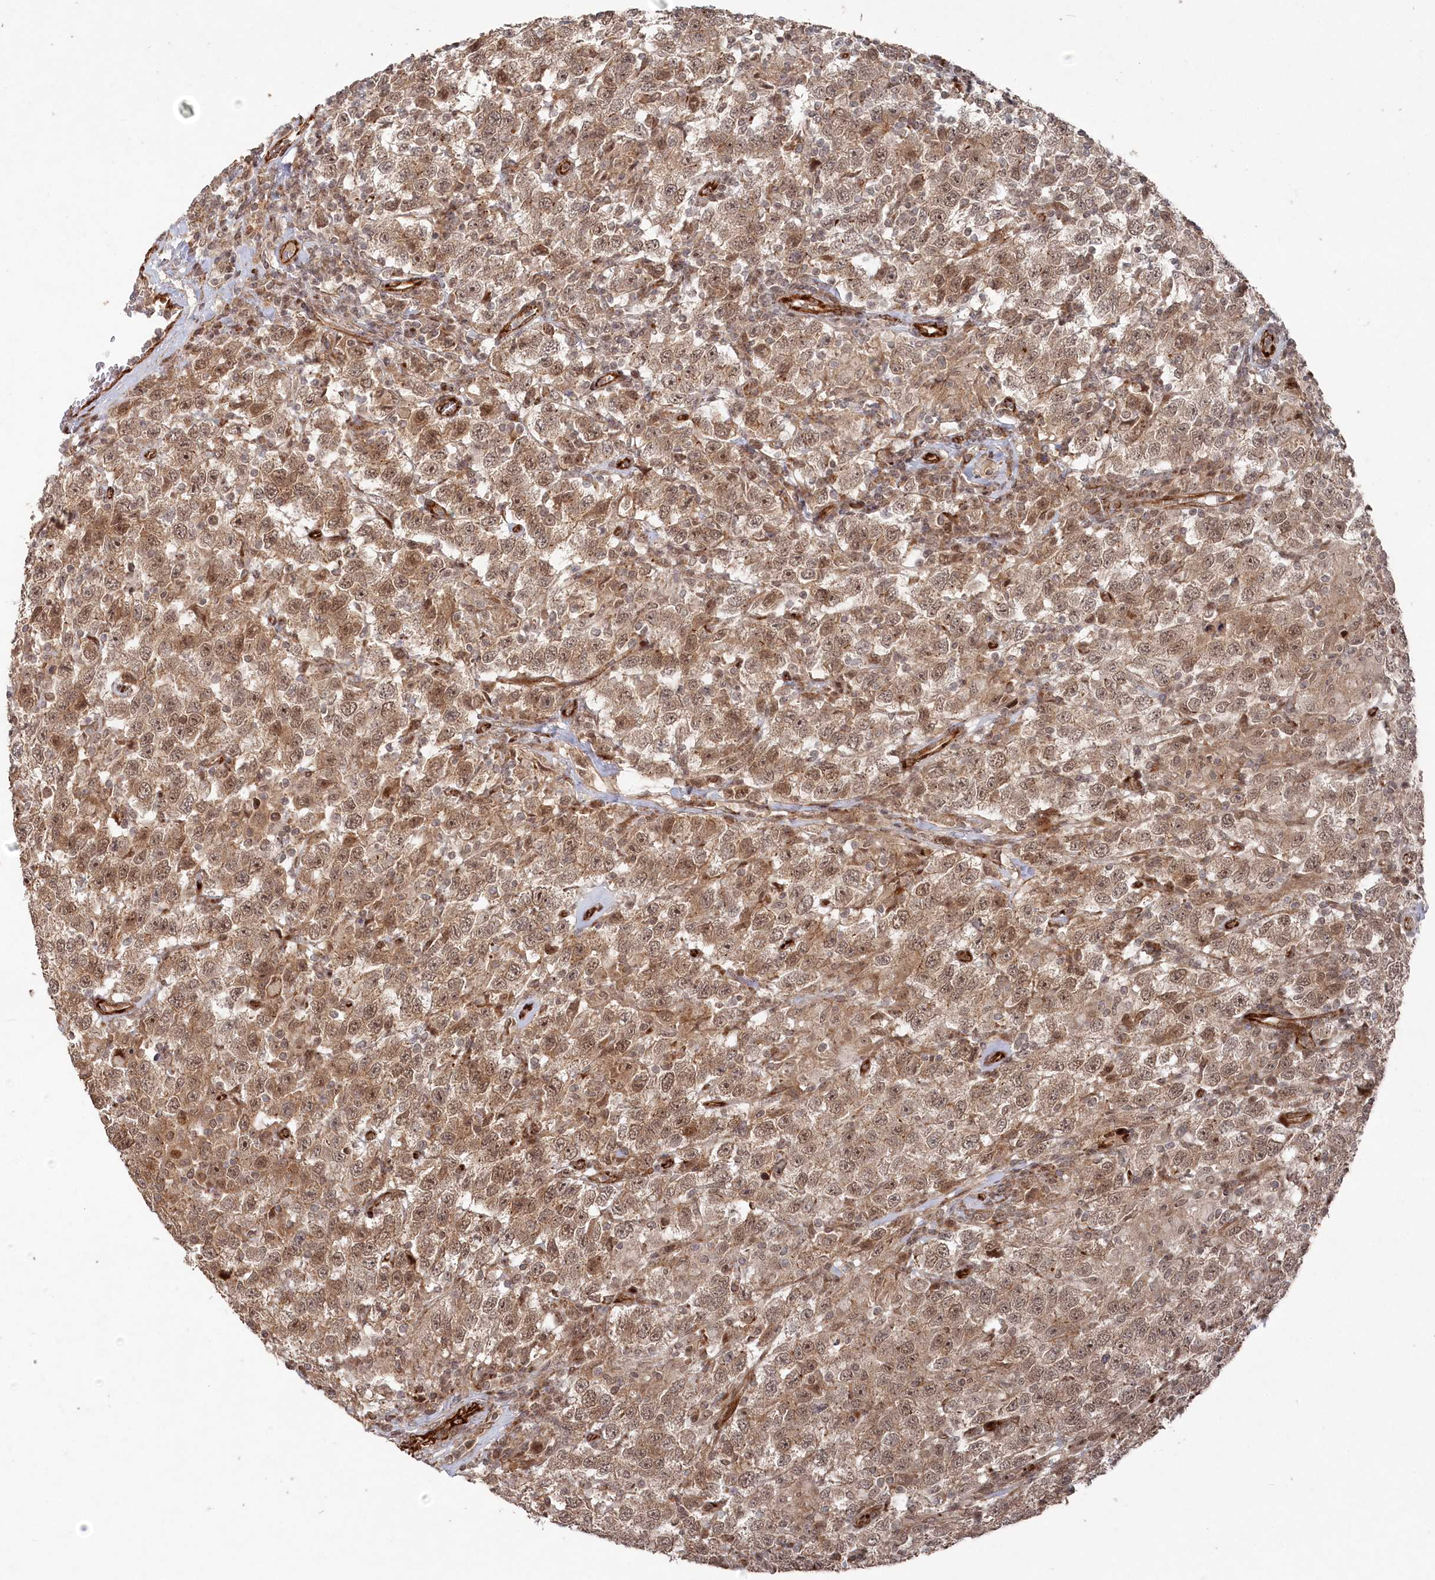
{"staining": {"intensity": "moderate", "quantity": ">75%", "location": "cytoplasmic/membranous,nuclear"}, "tissue": "testis cancer", "cell_type": "Tumor cells", "image_type": "cancer", "snomed": [{"axis": "morphology", "description": "Seminoma, NOS"}, {"axis": "topography", "description": "Testis"}], "caption": "Immunohistochemistry micrograph of neoplastic tissue: human testis seminoma stained using IHC demonstrates medium levels of moderate protein expression localized specifically in the cytoplasmic/membranous and nuclear of tumor cells, appearing as a cytoplasmic/membranous and nuclear brown color.", "gene": "POLR3A", "patient": {"sex": "male", "age": 41}}